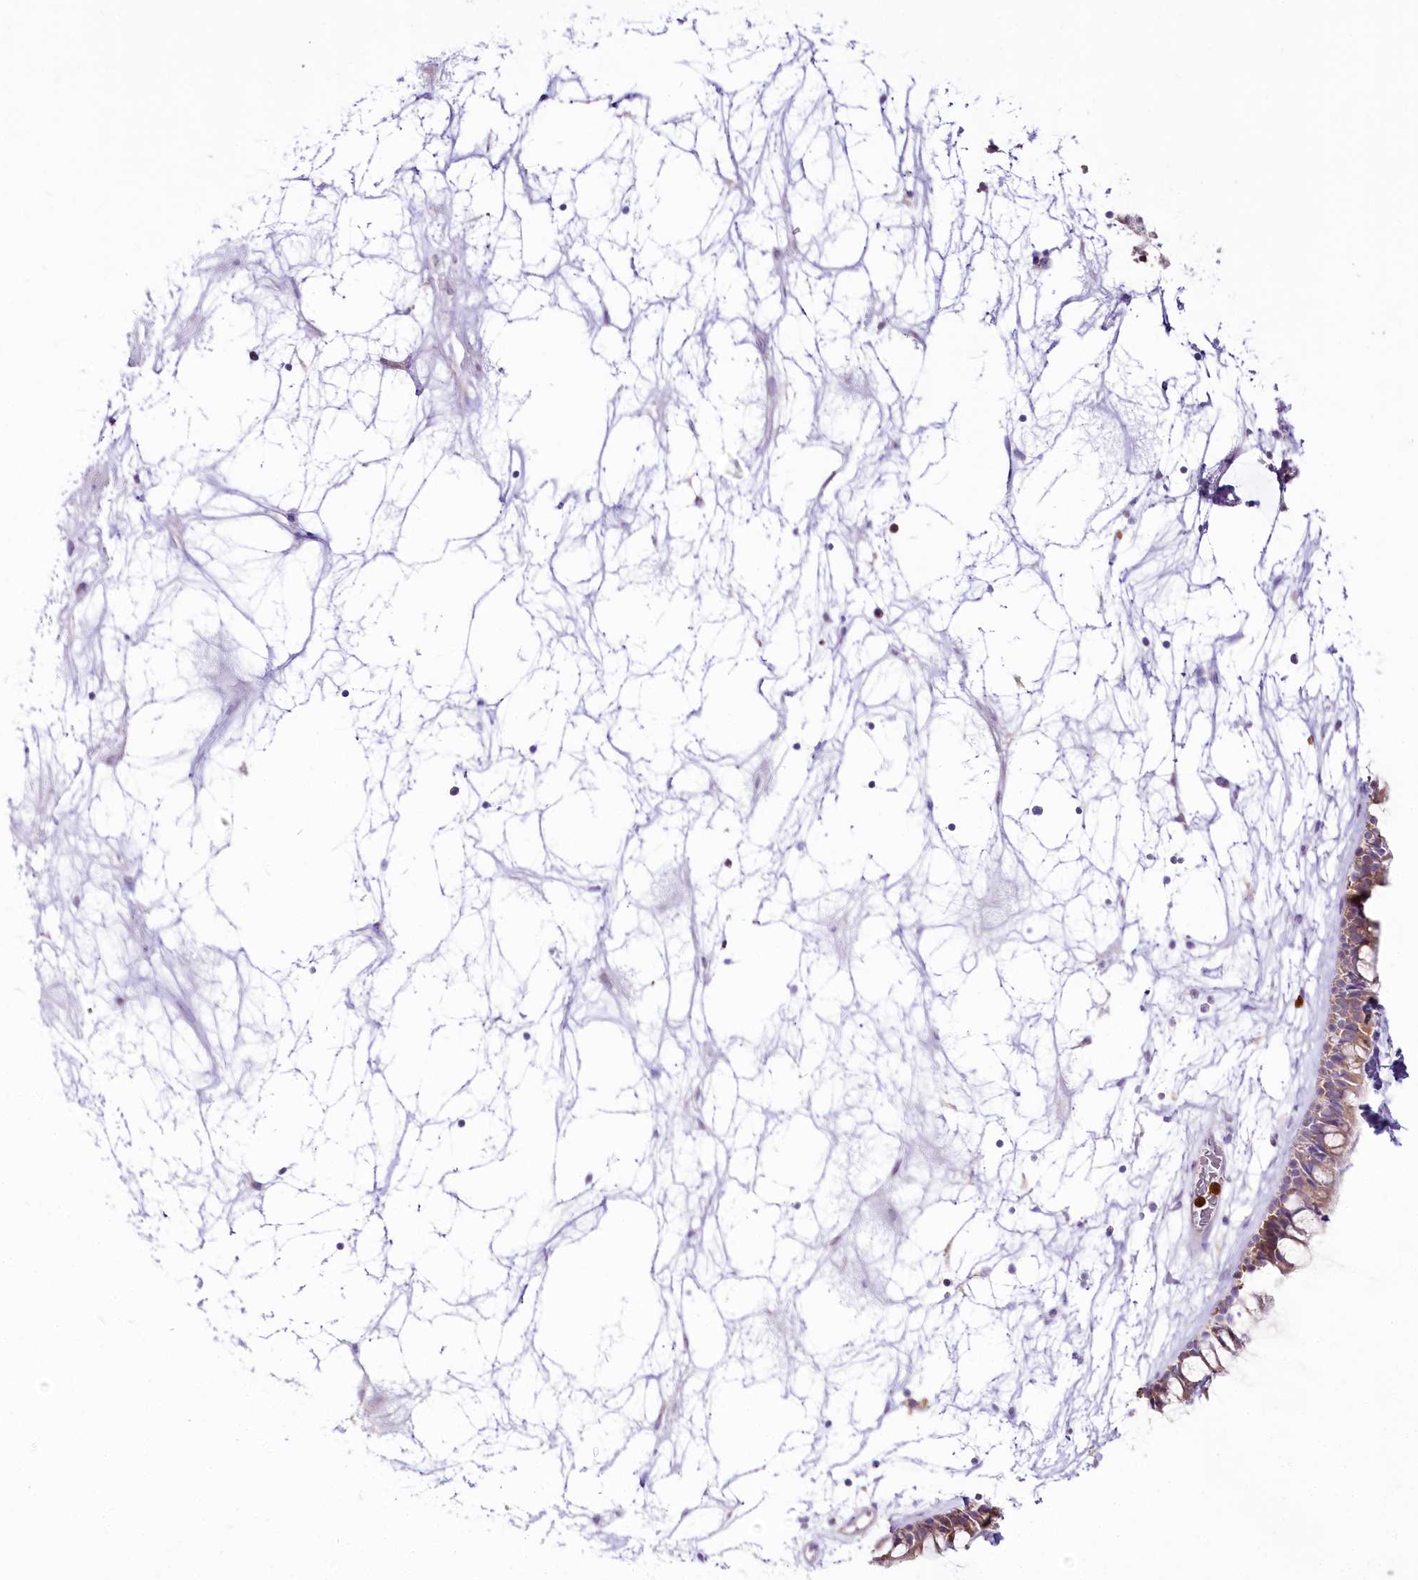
{"staining": {"intensity": "moderate", "quantity": "<25%", "location": "cytoplasmic/membranous"}, "tissue": "nasopharynx", "cell_type": "Respiratory epithelial cells", "image_type": "normal", "snomed": [{"axis": "morphology", "description": "Normal tissue, NOS"}, {"axis": "topography", "description": "Nasopharynx"}], "caption": "This image displays unremarkable nasopharynx stained with immunohistochemistry to label a protein in brown. The cytoplasmic/membranous of respiratory epithelial cells show moderate positivity for the protein. Nuclei are counter-stained blue.", "gene": "DPYD", "patient": {"sex": "male", "age": 64}}